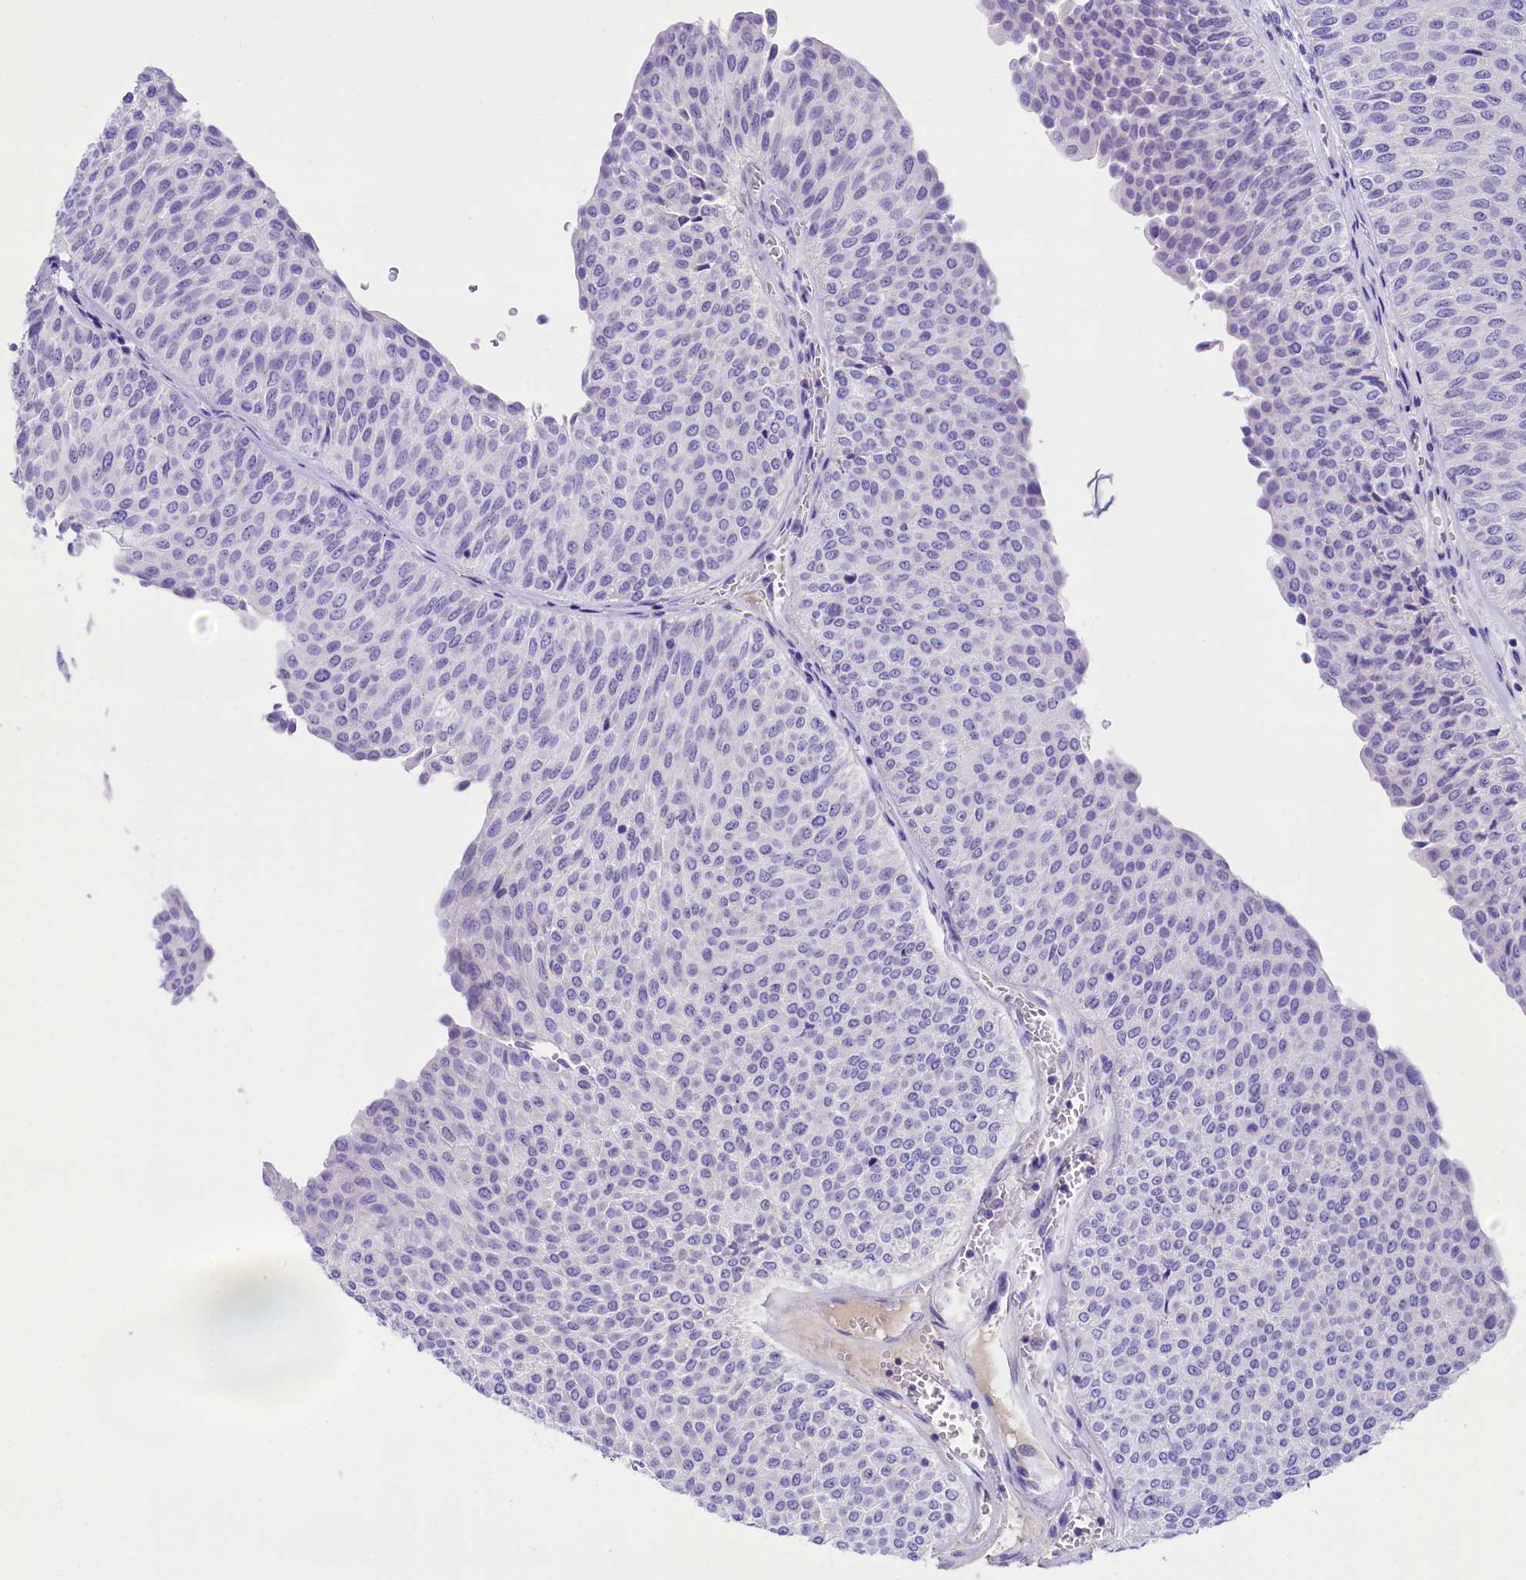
{"staining": {"intensity": "negative", "quantity": "none", "location": "none"}, "tissue": "urothelial cancer", "cell_type": "Tumor cells", "image_type": "cancer", "snomed": [{"axis": "morphology", "description": "Urothelial carcinoma, Low grade"}, {"axis": "topography", "description": "Urinary bladder"}], "caption": "The micrograph exhibits no staining of tumor cells in urothelial carcinoma (low-grade).", "gene": "SKIDA1", "patient": {"sex": "male", "age": 78}}